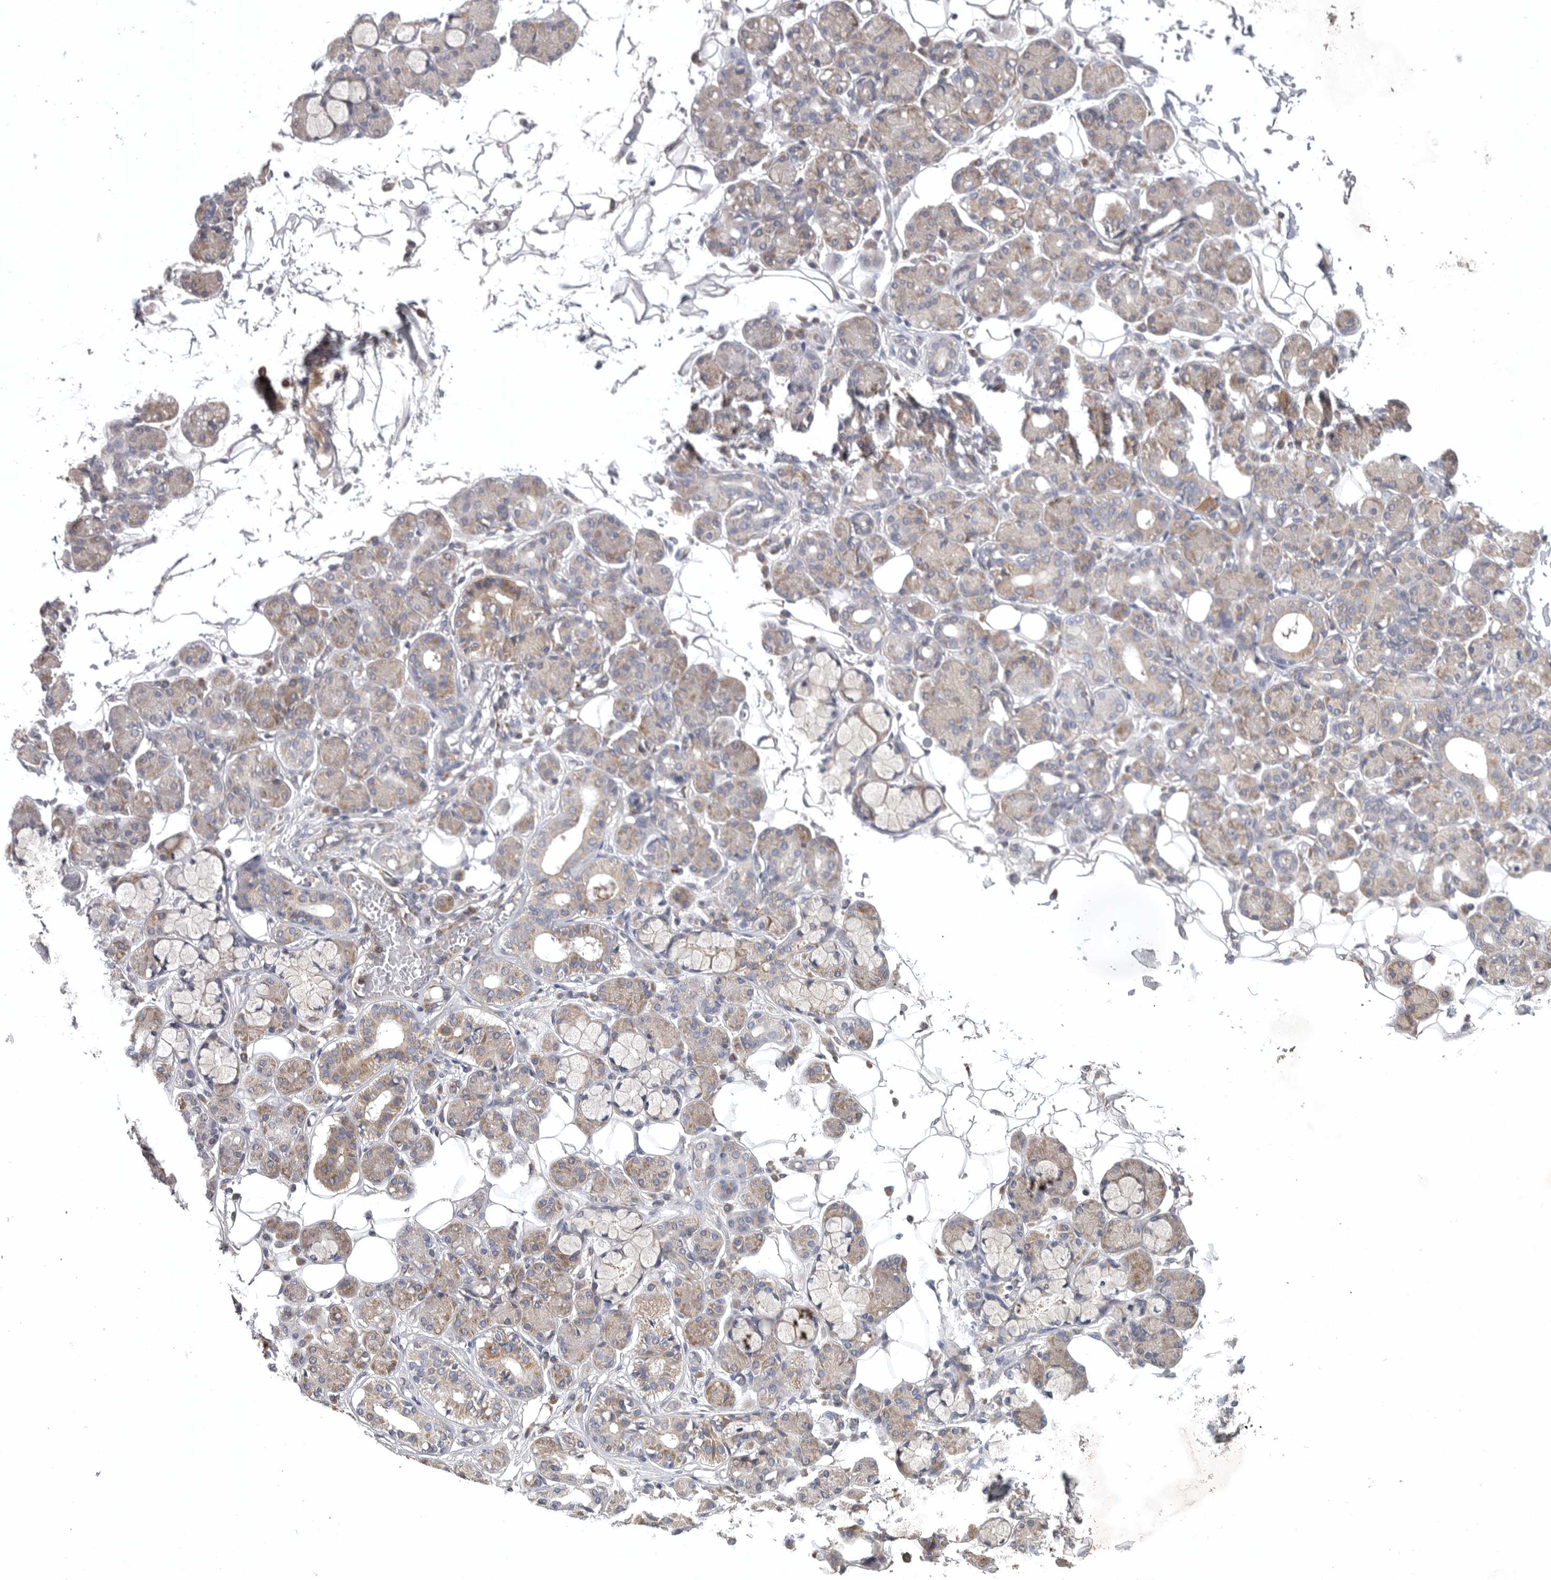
{"staining": {"intensity": "weak", "quantity": "<25%", "location": "cytoplasmic/membranous"}, "tissue": "salivary gland", "cell_type": "Glandular cells", "image_type": "normal", "snomed": [{"axis": "morphology", "description": "Normal tissue, NOS"}, {"axis": "topography", "description": "Salivary gland"}], "caption": "Immunohistochemistry (IHC) histopathology image of normal salivary gland: salivary gland stained with DAB exhibits no significant protein staining in glandular cells.", "gene": "C1orf109", "patient": {"sex": "male", "age": 63}}